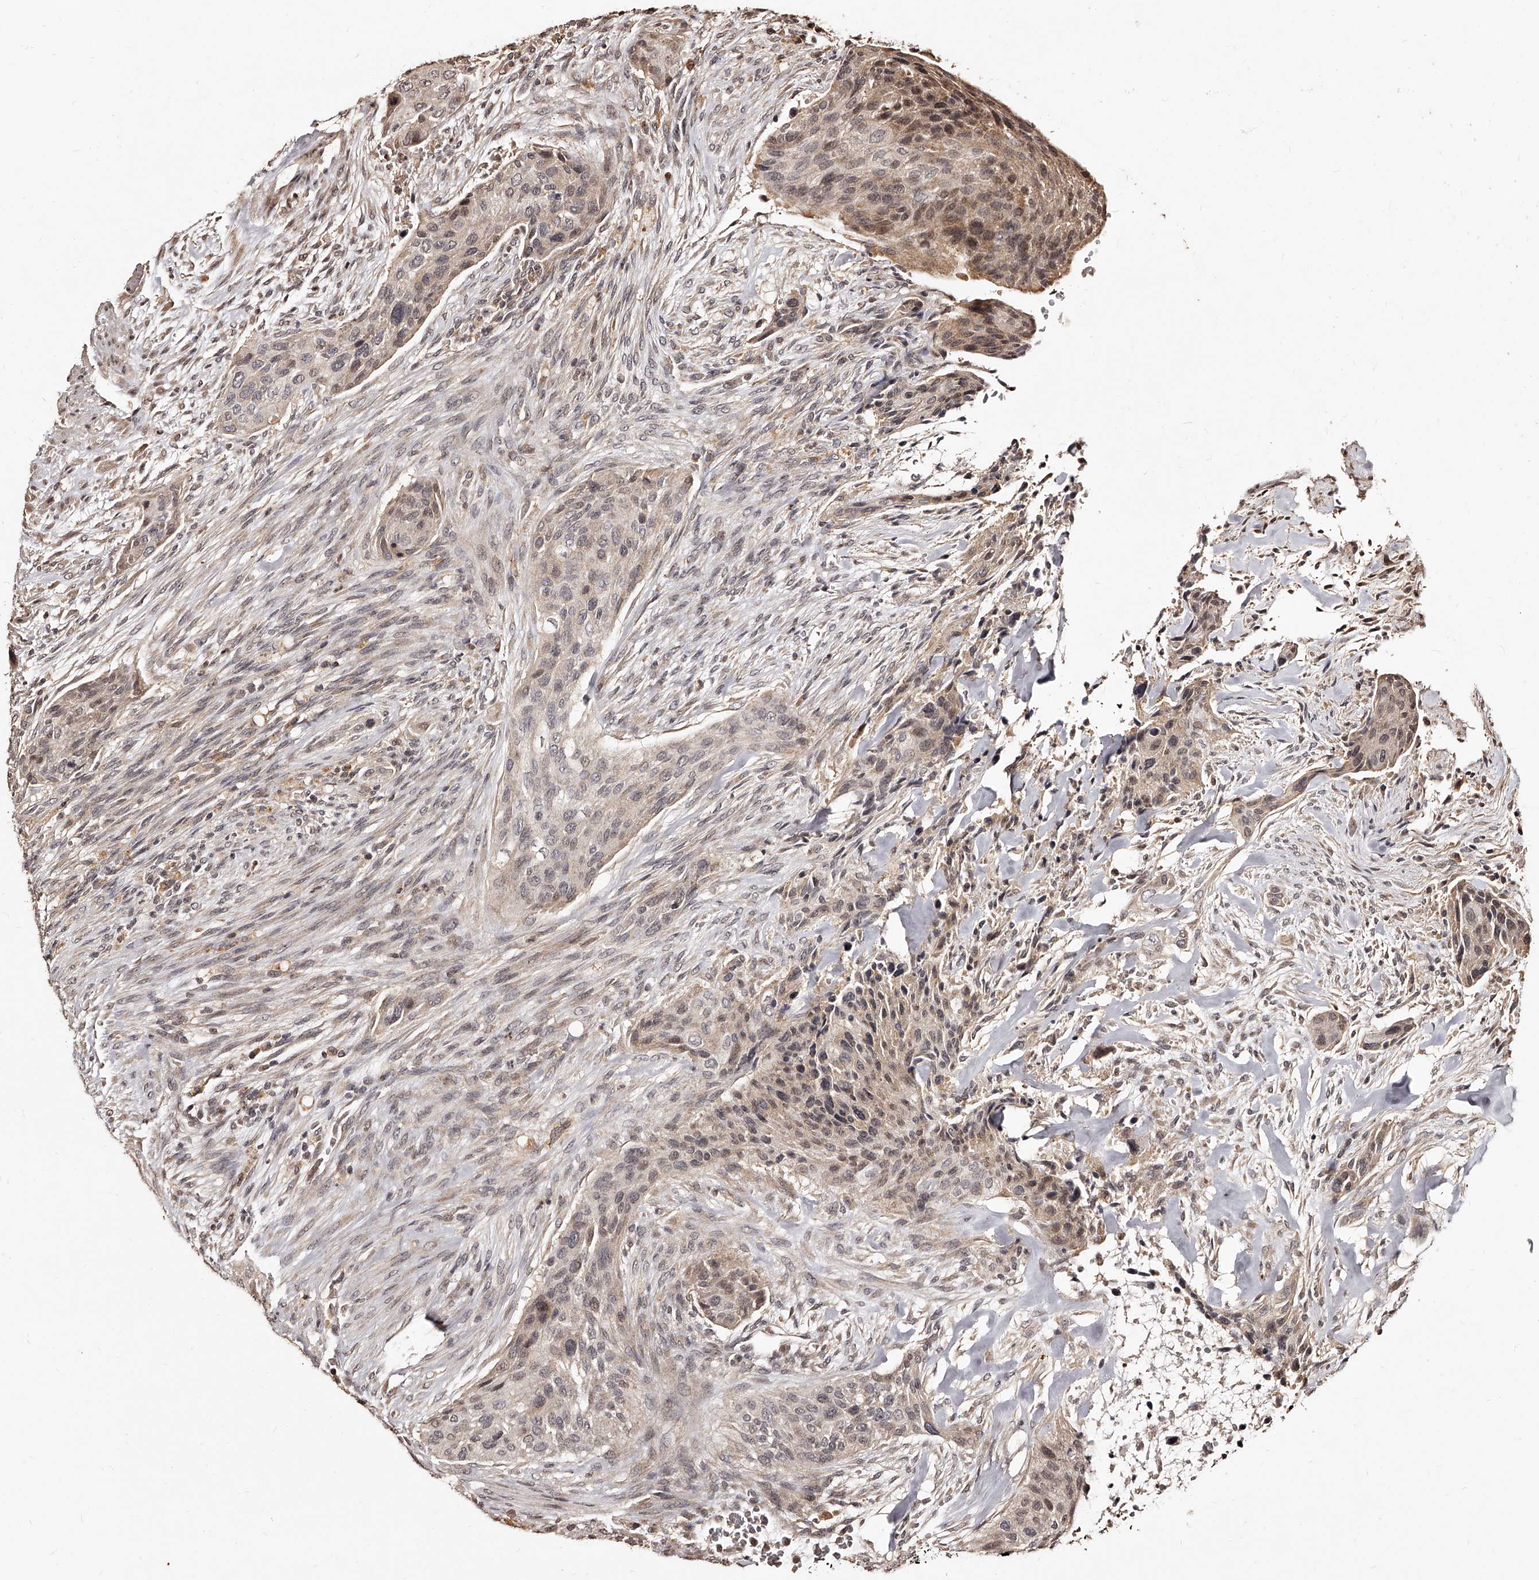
{"staining": {"intensity": "moderate", "quantity": "<25%", "location": "cytoplasmic/membranous,nuclear"}, "tissue": "urothelial cancer", "cell_type": "Tumor cells", "image_type": "cancer", "snomed": [{"axis": "morphology", "description": "Urothelial carcinoma, High grade"}, {"axis": "topography", "description": "Urinary bladder"}], "caption": "Protein expression analysis of human urothelial cancer reveals moderate cytoplasmic/membranous and nuclear positivity in about <25% of tumor cells.", "gene": "TSHR", "patient": {"sex": "male", "age": 35}}